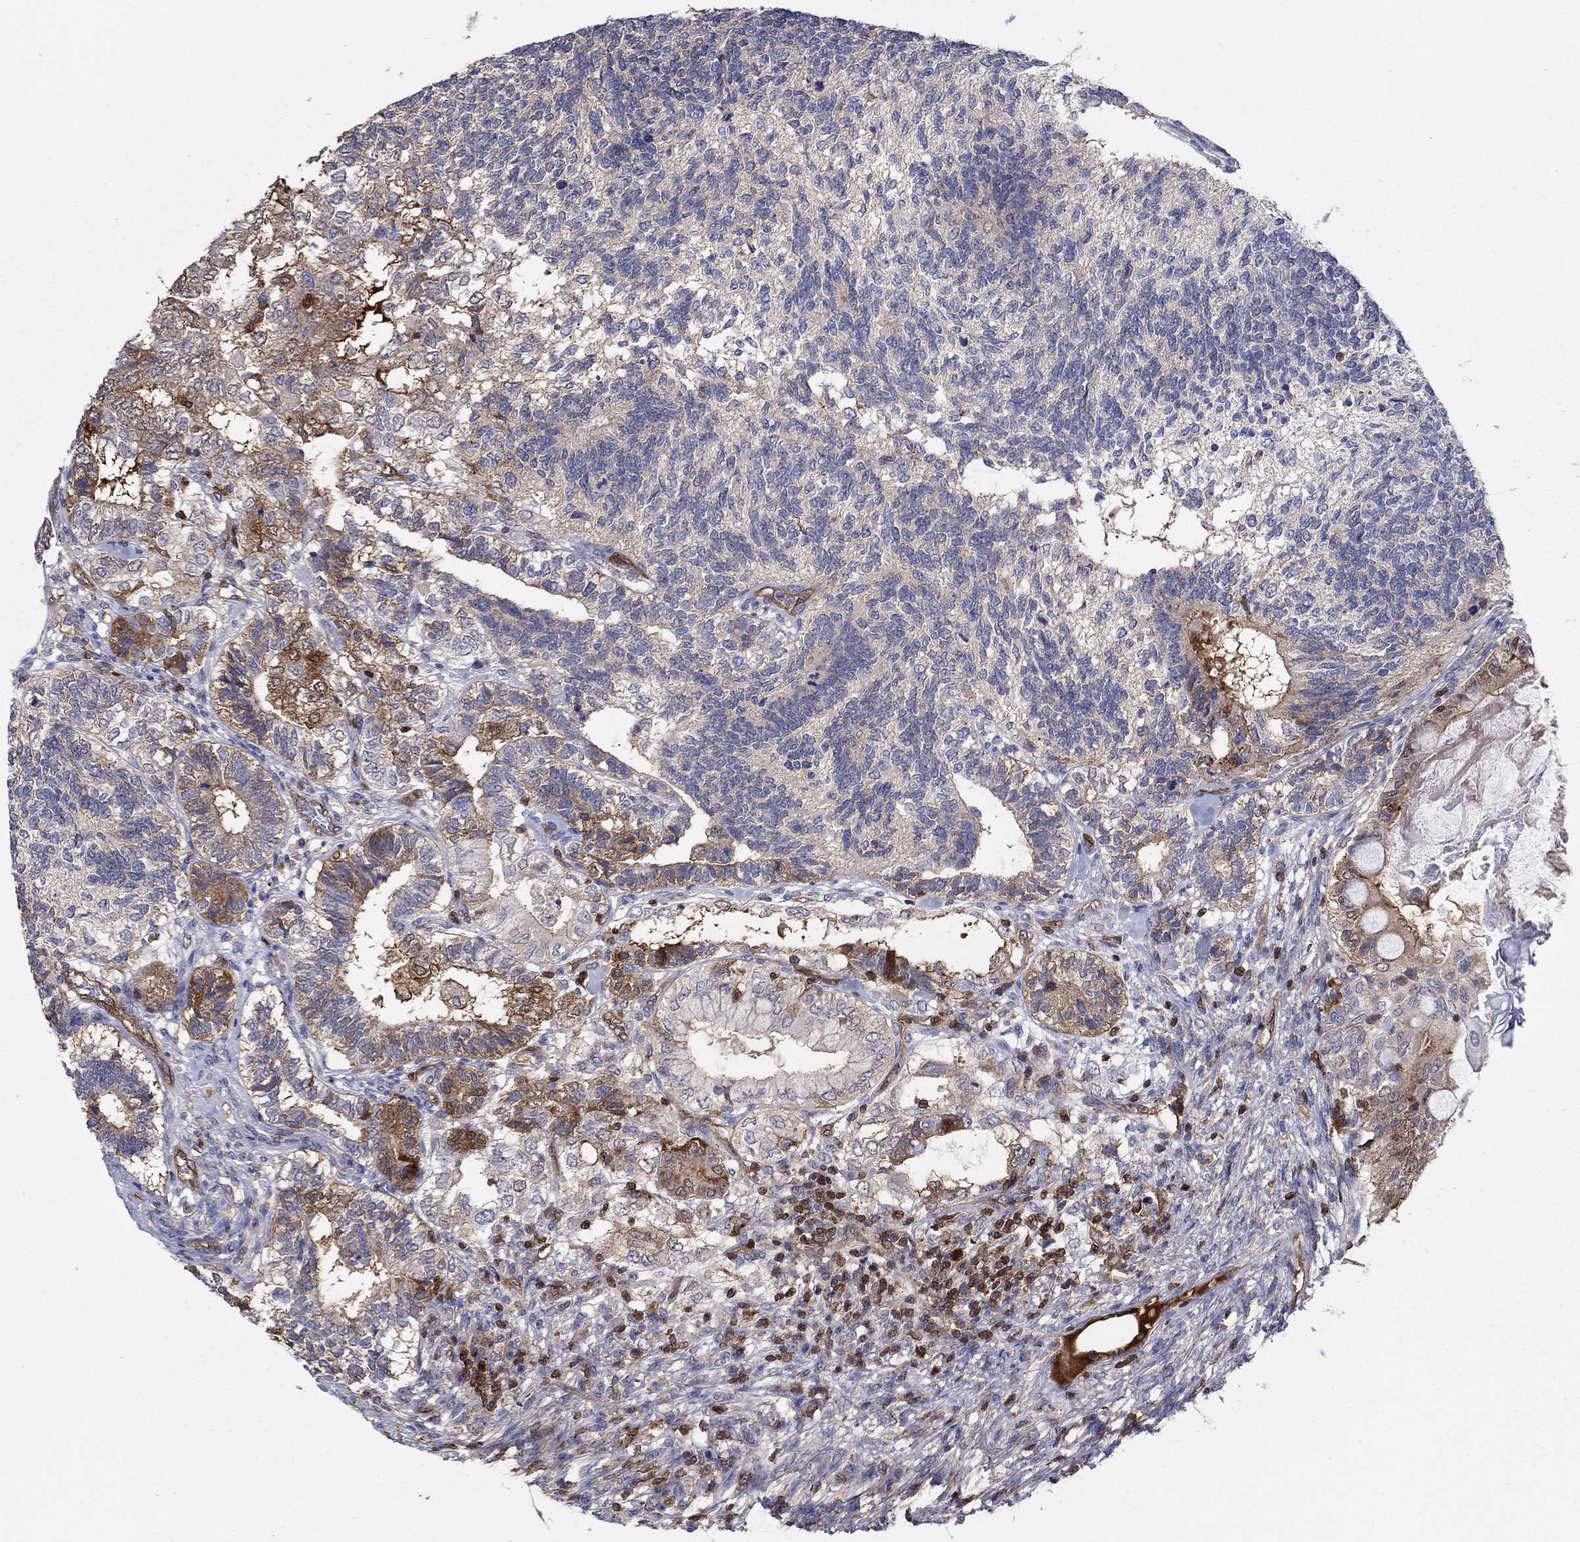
{"staining": {"intensity": "moderate", "quantity": "<25%", "location": "cytoplasmic/membranous"}, "tissue": "testis cancer", "cell_type": "Tumor cells", "image_type": "cancer", "snomed": [{"axis": "morphology", "description": "Seminoma, NOS"}, {"axis": "morphology", "description": "Carcinoma, Embryonal, NOS"}, {"axis": "topography", "description": "Testis"}], "caption": "Embryonal carcinoma (testis) stained with a brown dye reveals moderate cytoplasmic/membranous positive expression in about <25% of tumor cells.", "gene": "AGFG2", "patient": {"sex": "male", "age": 41}}